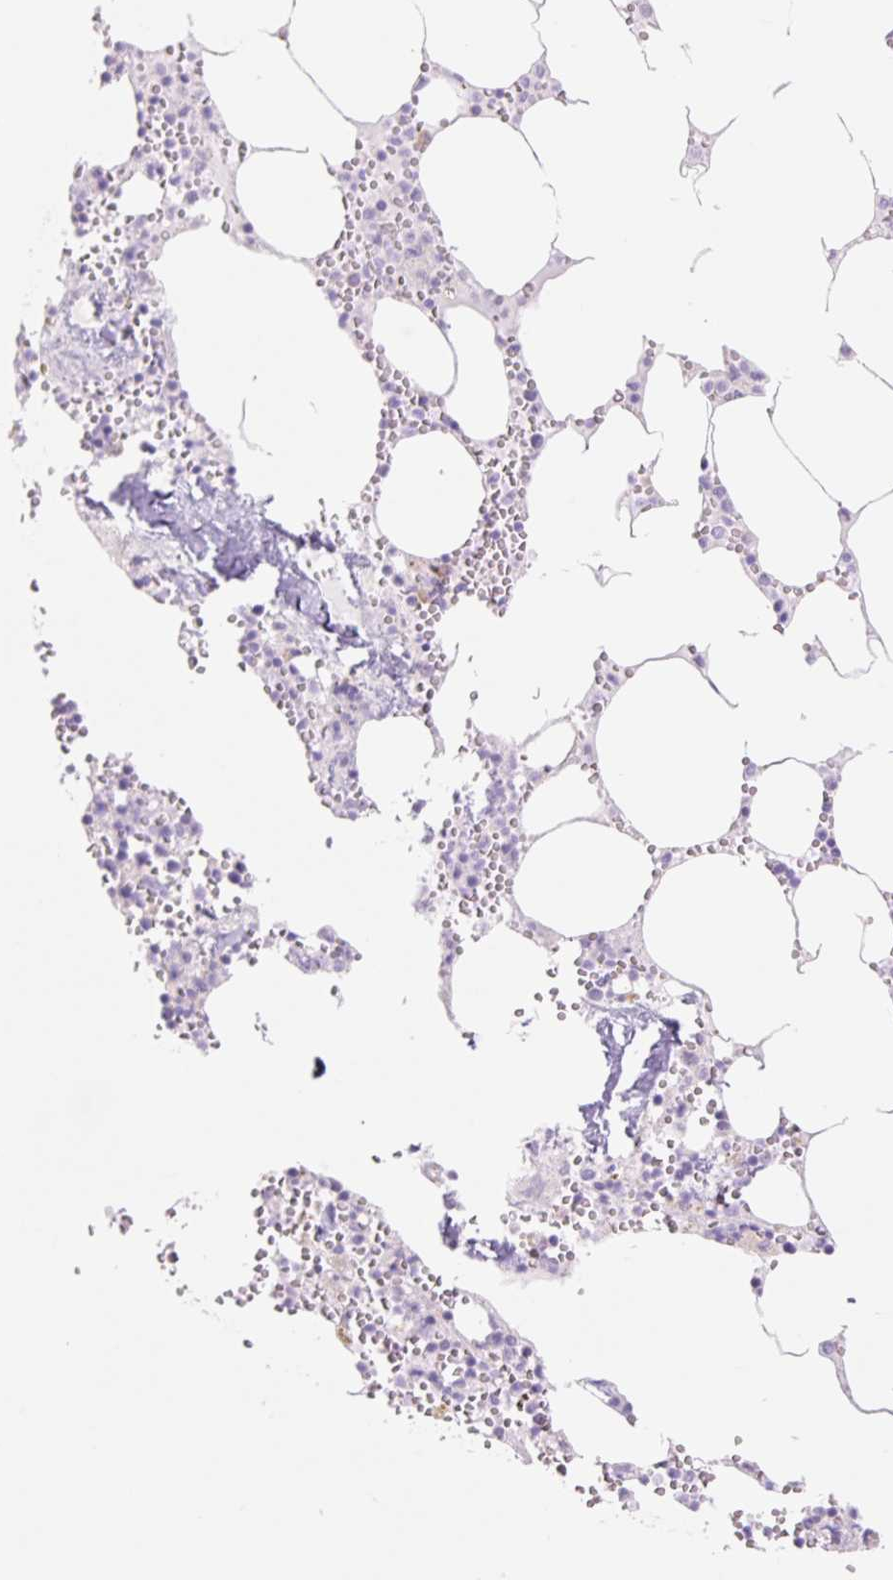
{"staining": {"intensity": "negative", "quantity": "none", "location": "none"}, "tissue": "bone marrow", "cell_type": "Hematopoietic cells", "image_type": "normal", "snomed": [{"axis": "morphology", "description": "Normal tissue, NOS"}, {"axis": "topography", "description": "Bone marrow"}], "caption": "High power microscopy photomicrograph of an immunohistochemistry photomicrograph of unremarkable bone marrow, revealing no significant staining in hematopoietic cells.", "gene": "CLEC3A", "patient": {"sex": "male", "age": 54}}